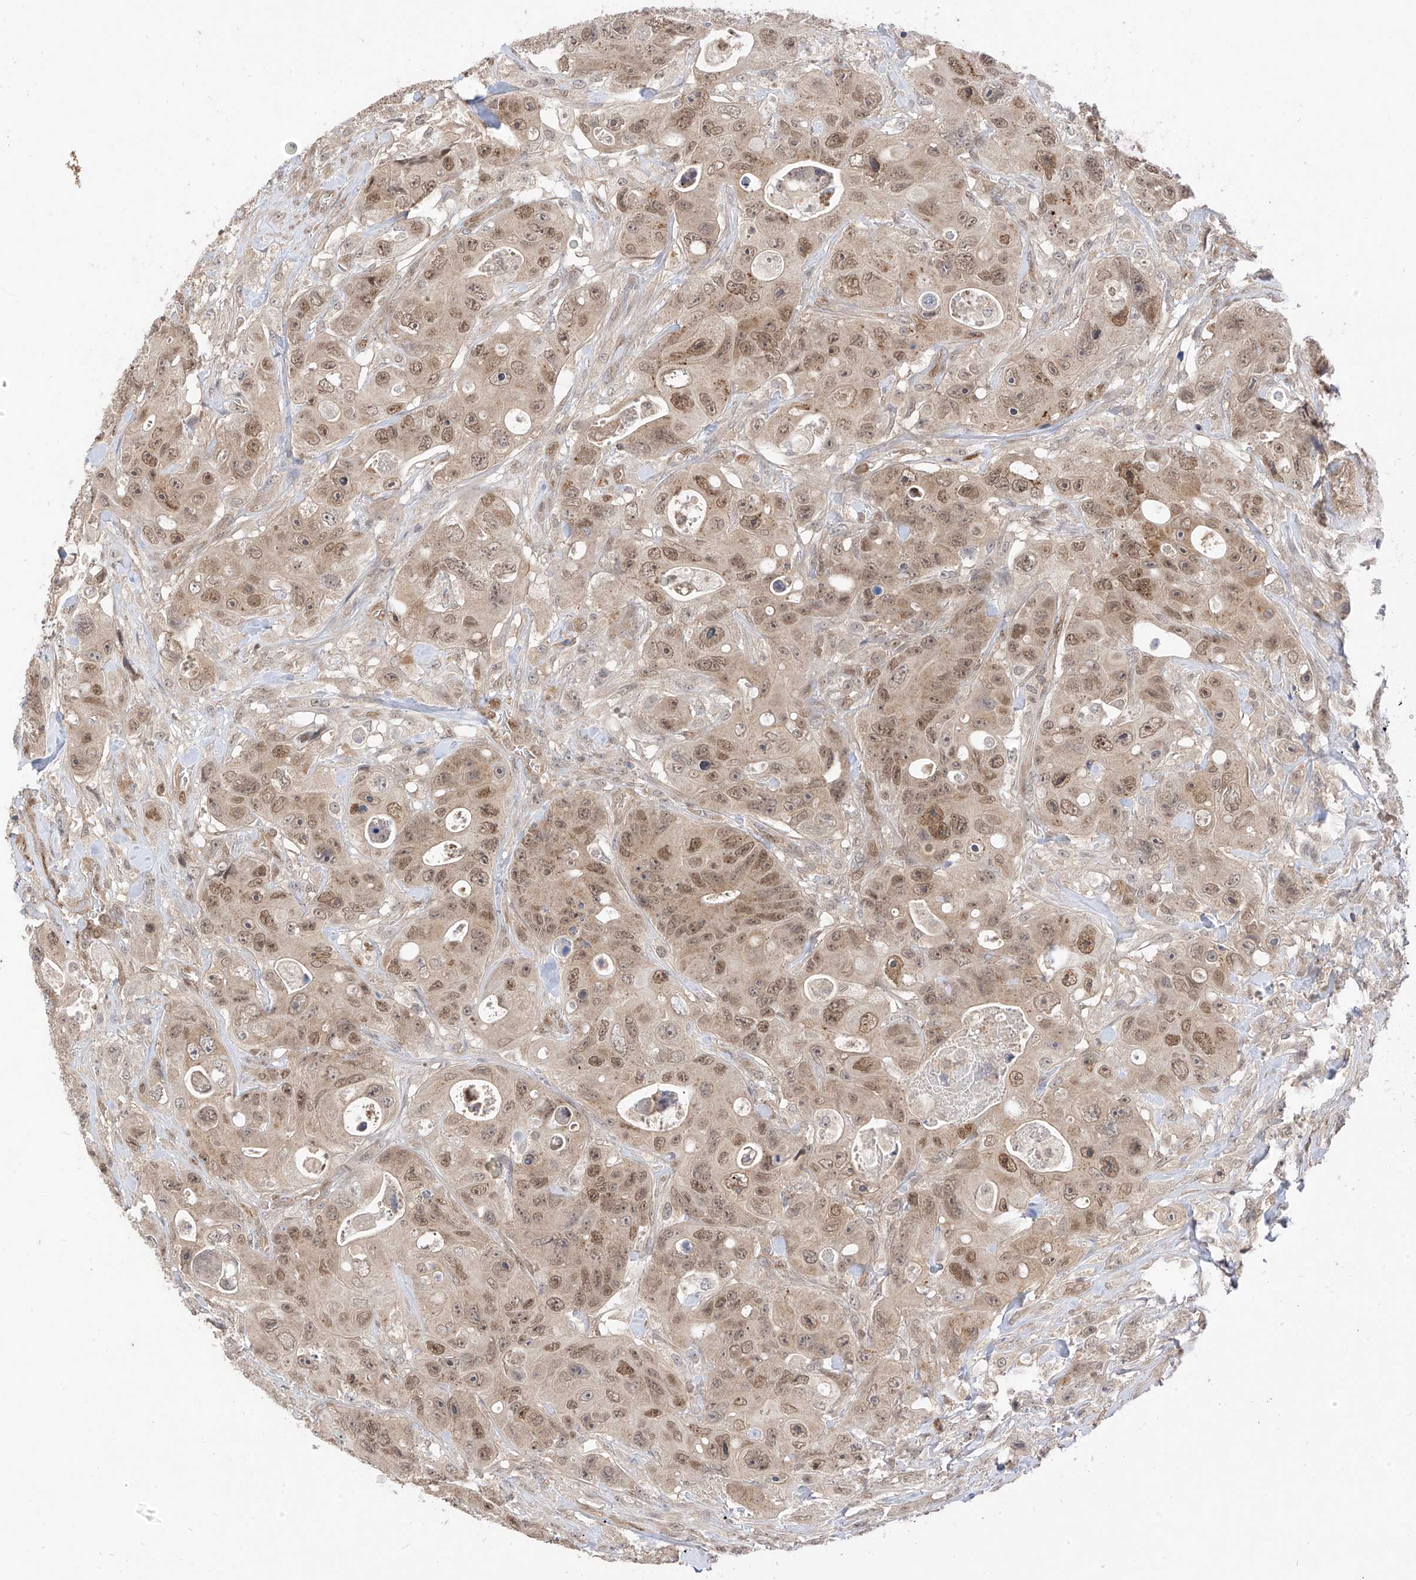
{"staining": {"intensity": "moderate", "quantity": "25%-75%", "location": "nuclear"}, "tissue": "colorectal cancer", "cell_type": "Tumor cells", "image_type": "cancer", "snomed": [{"axis": "morphology", "description": "Adenocarcinoma, NOS"}, {"axis": "topography", "description": "Colon"}], "caption": "This is an image of immunohistochemistry (IHC) staining of adenocarcinoma (colorectal), which shows moderate expression in the nuclear of tumor cells.", "gene": "MRTFA", "patient": {"sex": "female", "age": 46}}